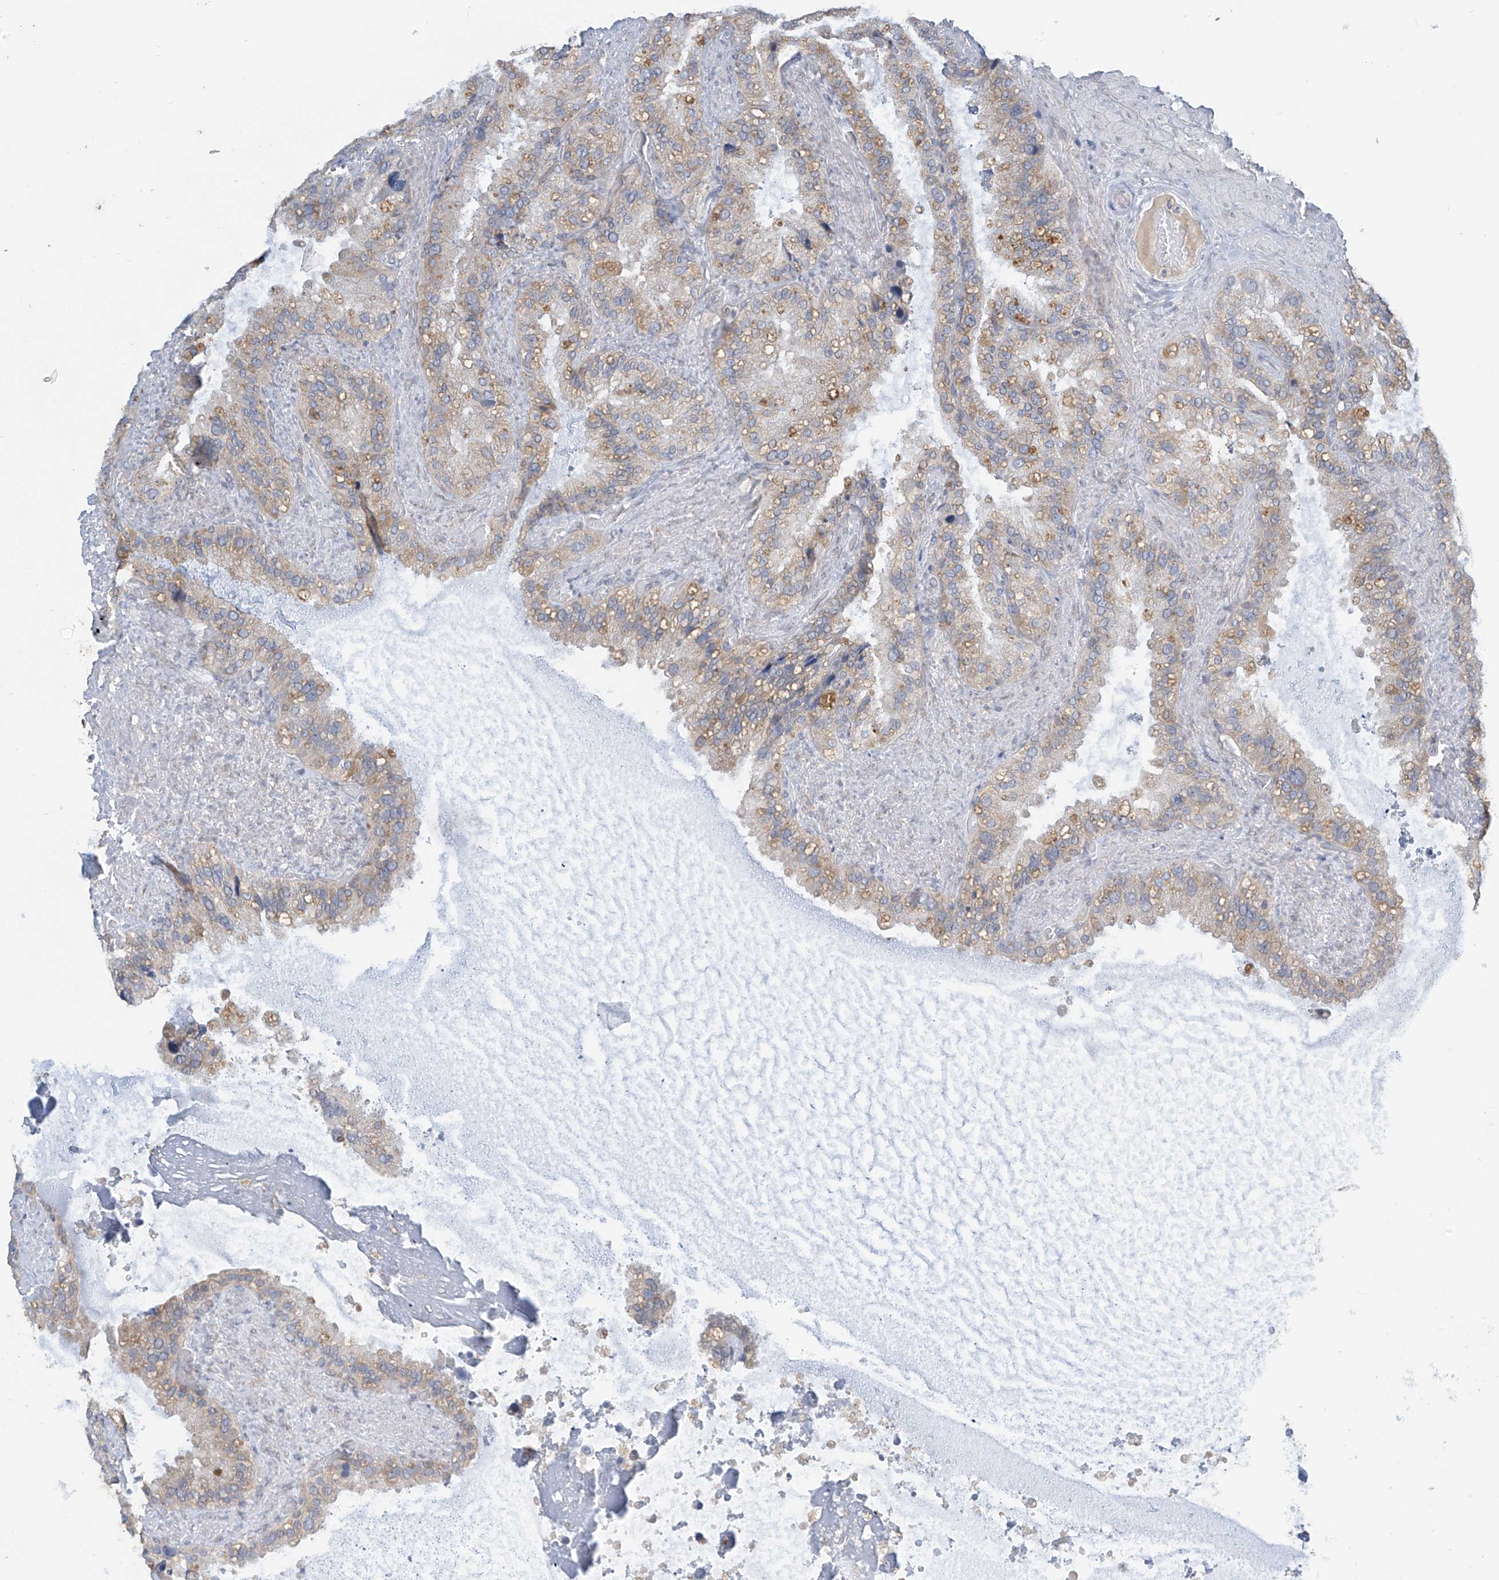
{"staining": {"intensity": "weak", "quantity": "25%-75%", "location": "cytoplasmic/membranous"}, "tissue": "seminal vesicle", "cell_type": "Glandular cells", "image_type": "normal", "snomed": [{"axis": "morphology", "description": "Normal tissue, NOS"}, {"axis": "topography", "description": "Prostate"}, {"axis": "topography", "description": "Seminal veicle"}], "caption": "Seminal vesicle stained with DAB immunohistochemistry reveals low levels of weak cytoplasmic/membranous positivity in approximately 25%-75% of glandular cells. (Brightfield microscopy of DAB IHC at high magnification).", "gene": "APLF", "patient": {"sex": "male", "age": 68}}